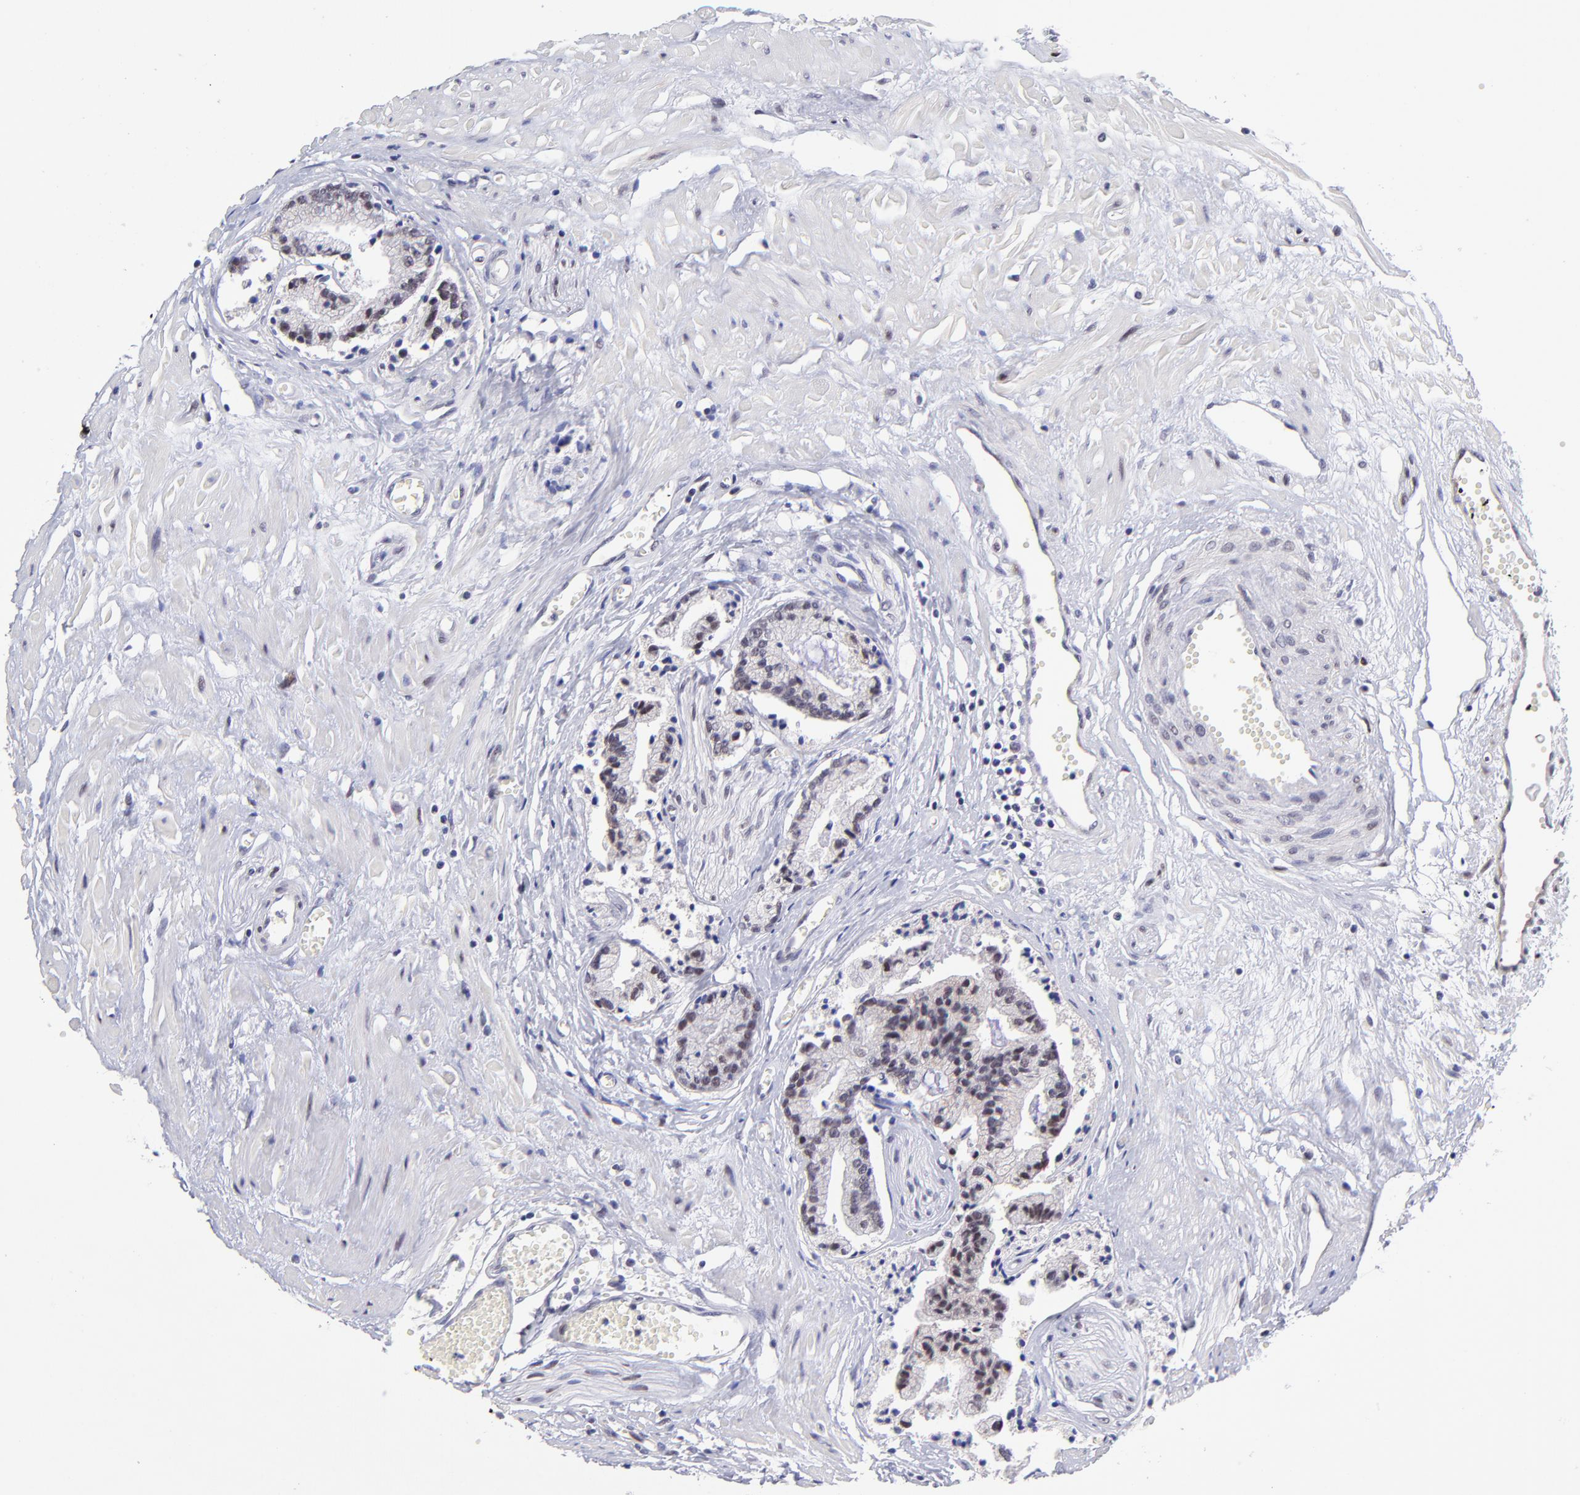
{"staining": {"intensity": "moderate", "quantity": "<25%", "location": "nuclear"}, "tissue": "prostate cancer", "cell_type": "Tumor cells", "image_type": "cancer", "snomed": [{"axis": "morphology", "description": "Adenocarcinoma, High grade"}, {"axis": "topography", "description": "Prostate"}], "caption": "Brown immunohistochemical staining in human prostate cancer displays moderate nuclear expression in about <25% of tumor cells.", "gene": "SOX6", "patient": {"sex": "male", "age": 56}}